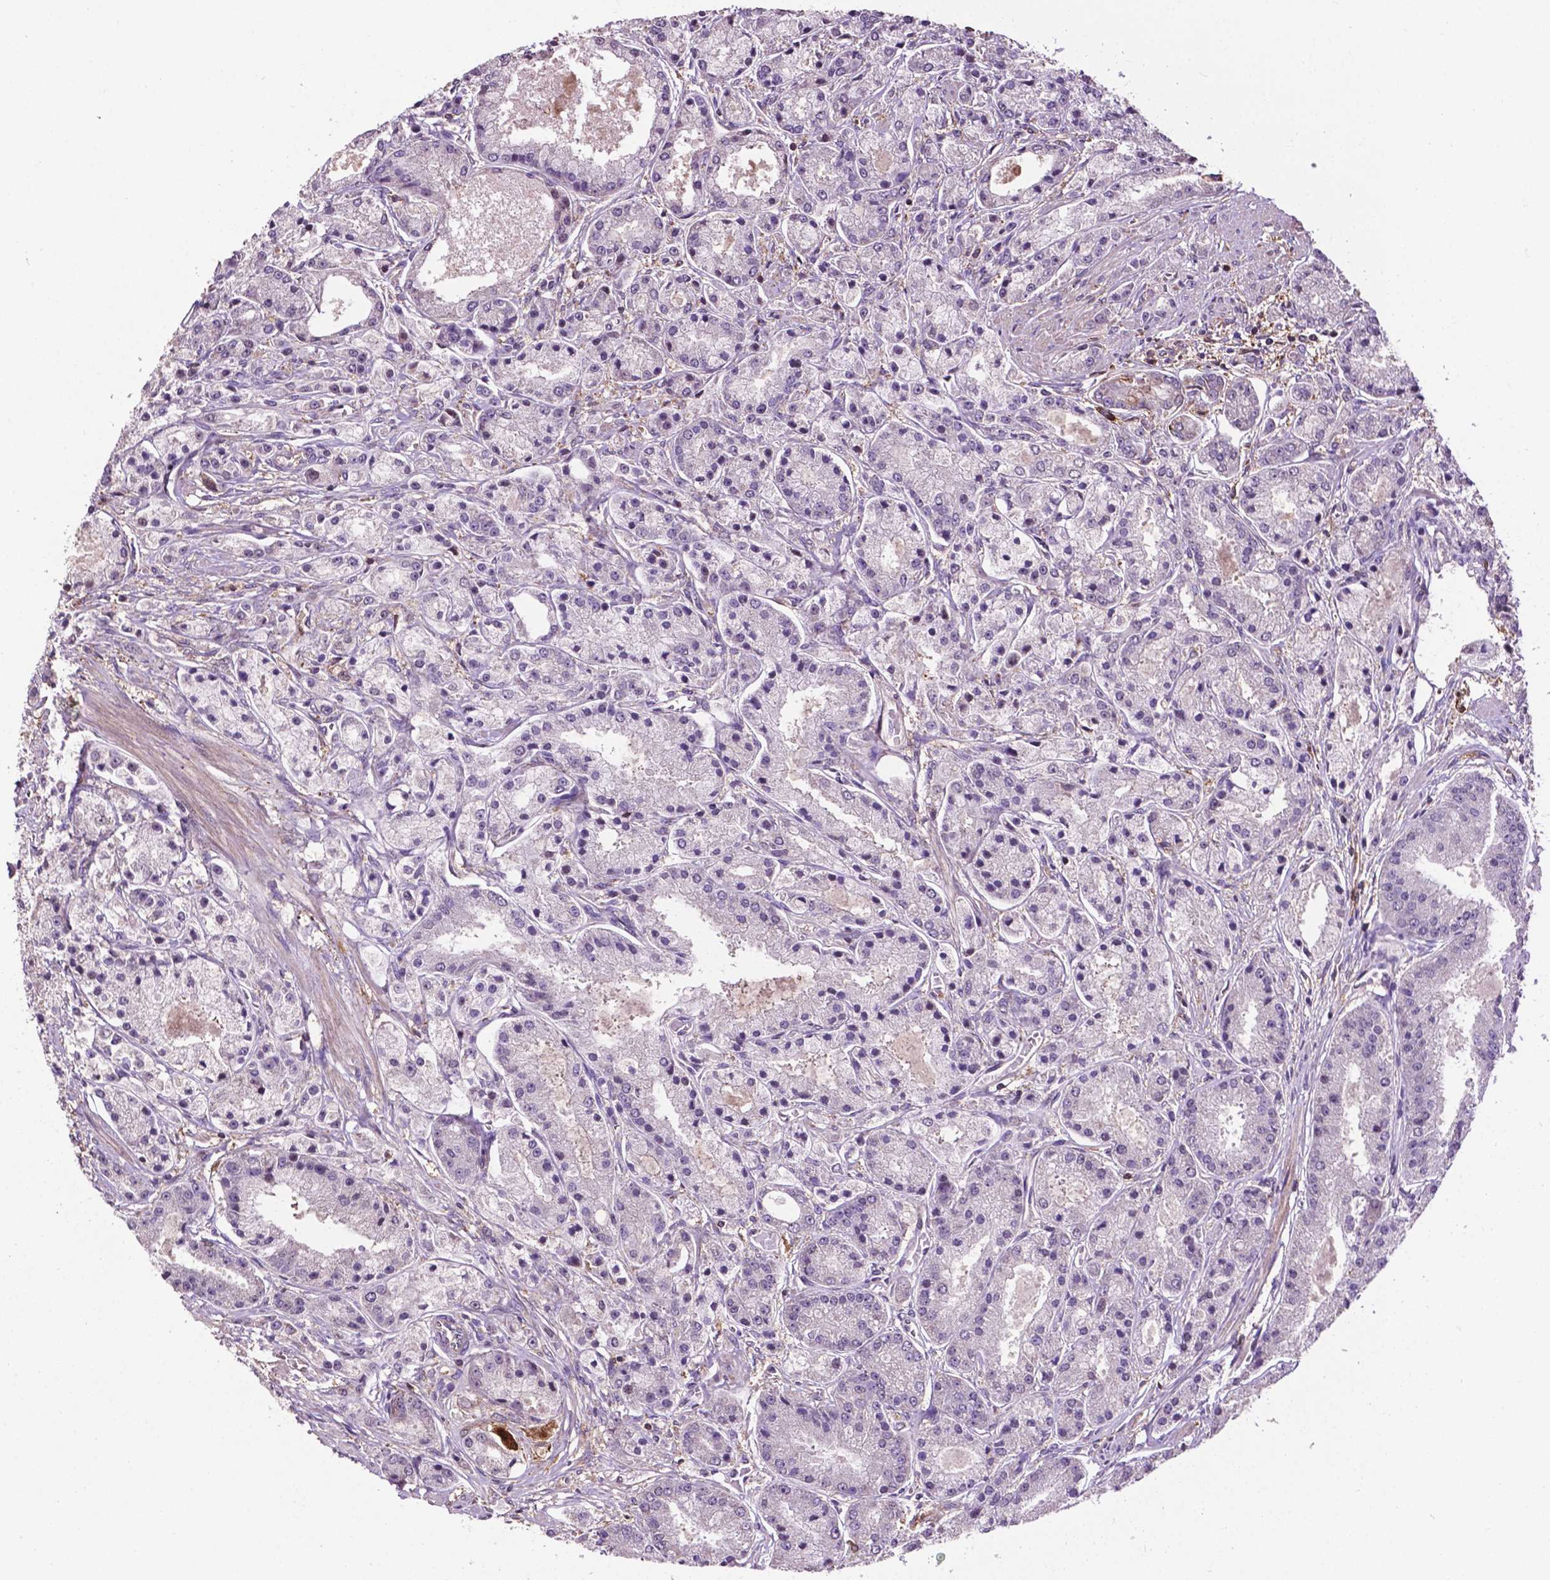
{"staining": {"intensity": "negative", "quantity": "none", "location": "none"}, "tissue": "prostate cancer", "cell_type": "Tumor cells", "image_type": "cancer", "snomed": [{"axis": "morphology", "description": "Adenocarcinoma, High grade"}, {"axis": "topography", "description": "Prostate"}], "caption": "Tumor cells show no significant protein staining in prostate cancer (adenocarcinoma (high-grade)).", "gene": "SMAD3", "patient": {"sex": "male", "age": 67}}